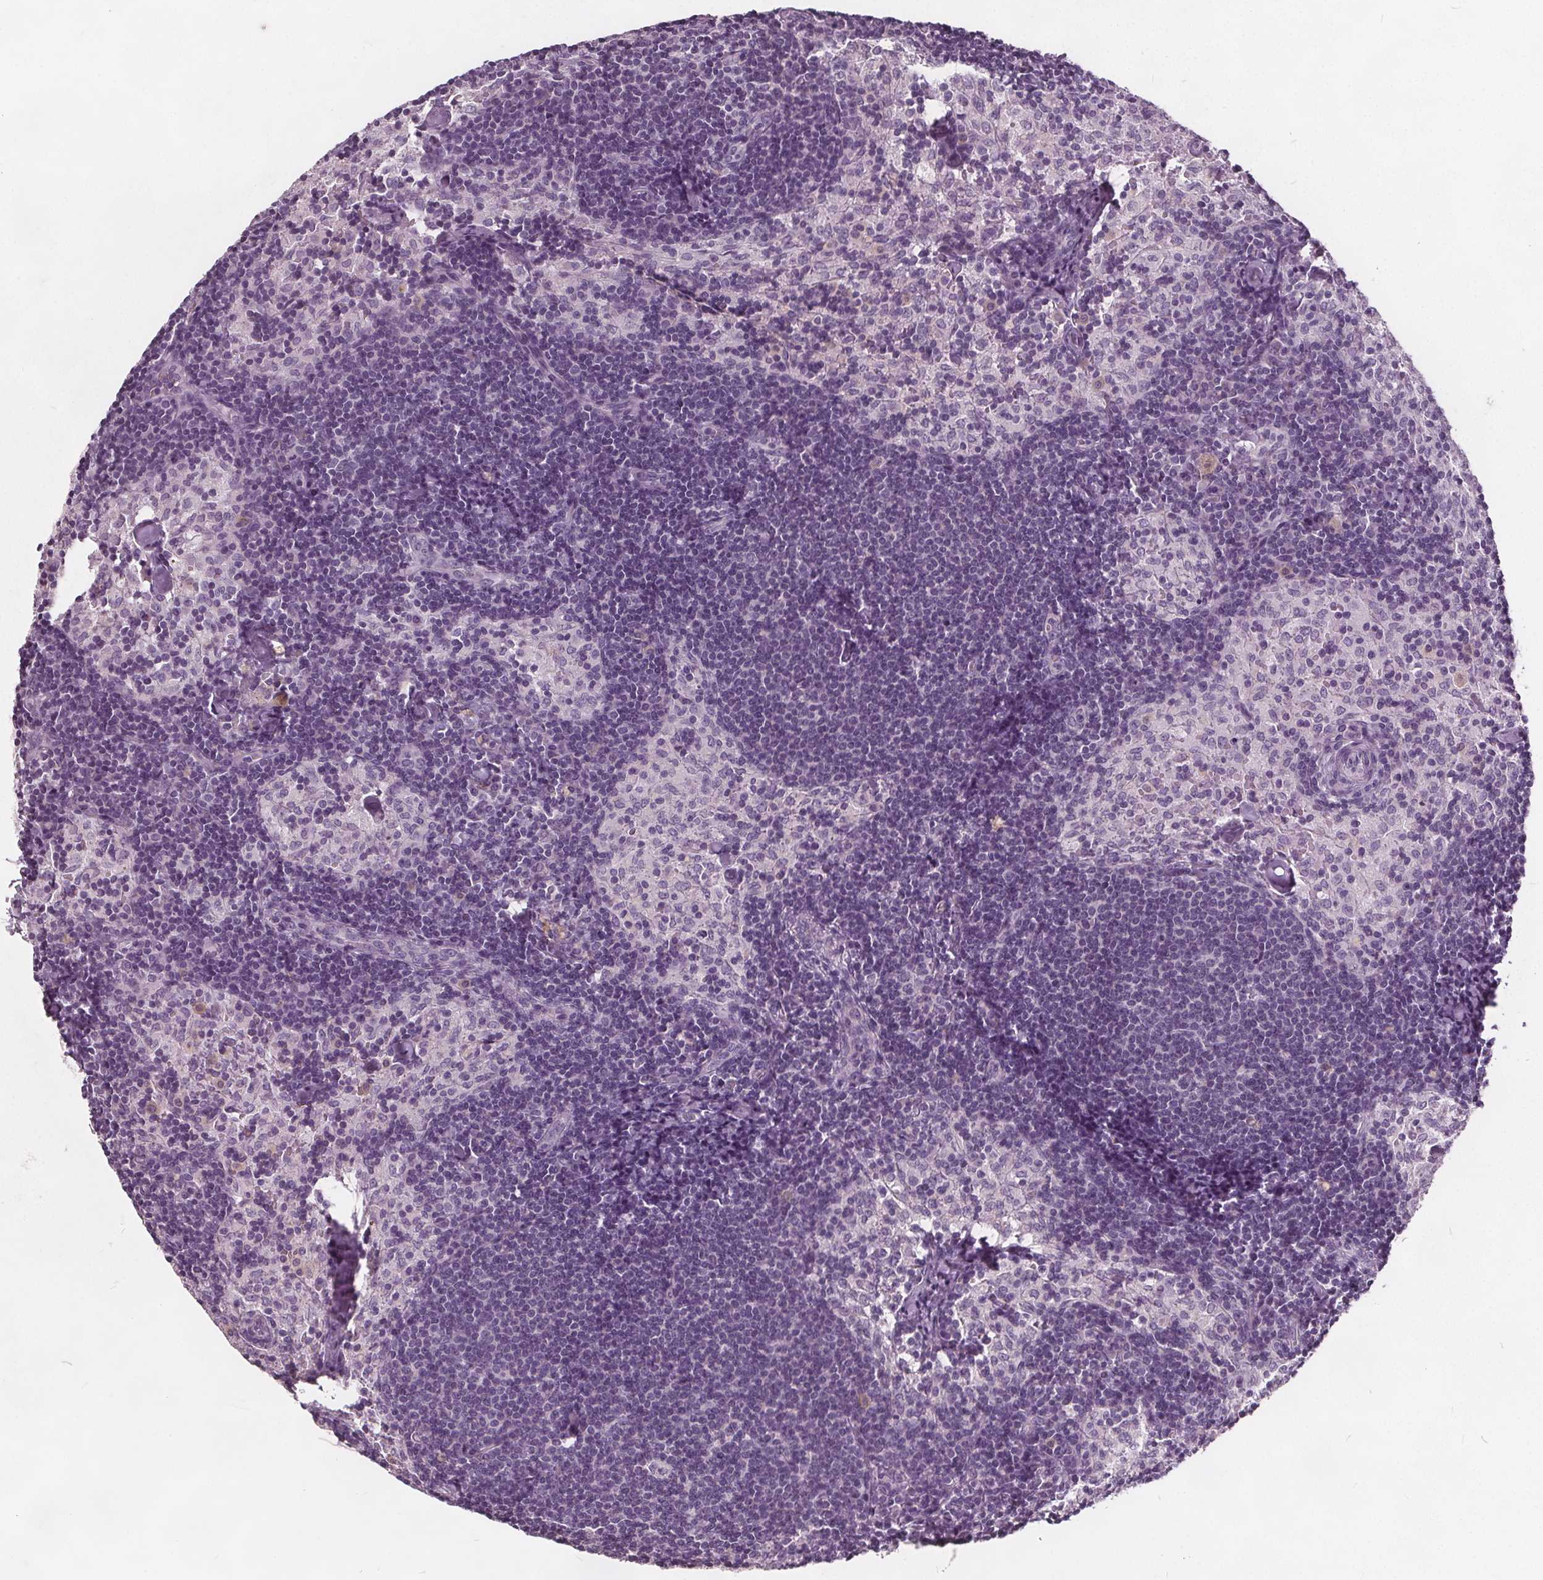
{"staining": {"intensity": "negative", "quantity": "none", "location": "none"}, "tissue": "lymph node", "cell_type": "Germinal center cells", "image_type": "normal", "snomed": [{"axis": "morphology", "description": "Normal tissue, NOS"}, {"axis": "topography", "description": "Lymph node"}], "caption": "A photomicrograph of human lymph node is negative for staining in germinal center cells. The staining was performed using DAB (3,3'-diaminobenzidine) to visualize the protein expression in brown, while the nuclei were stained in blue with hematoxylin (Magnification: 20x).", "gene": "ECI2", "patient": {"sex": "female", "age": 69}}